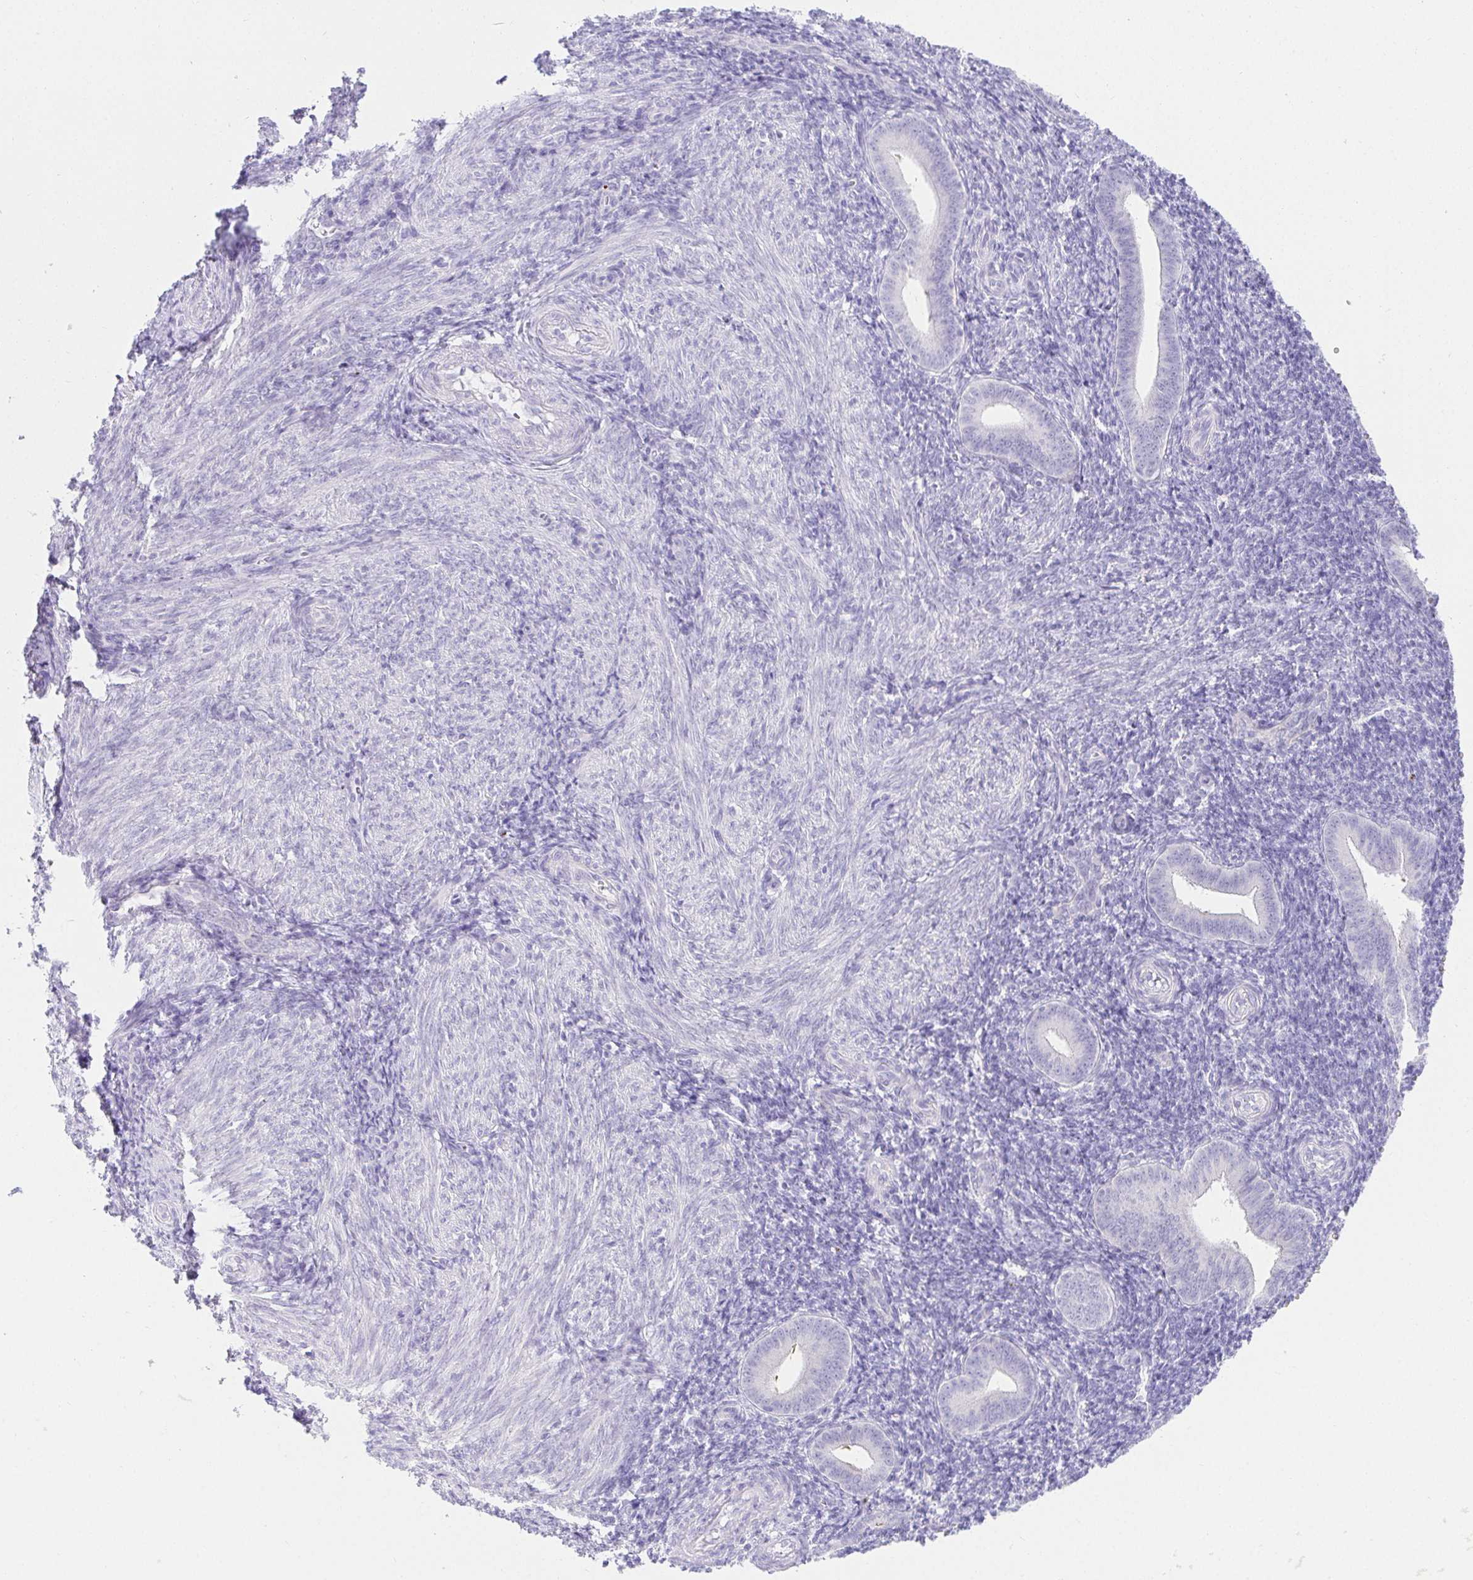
{"staining": {"intensity": "negative", "quantity": "none", "location": "none"}, "tissue": "endometrium", "cell_type": "Cells in endometrial stroma", "image_type": "normal", "snomed": [{"axis": "morphology", "description": "Normal tissue, NOS"}, {"axis": "topography", "description": "Endometrium"}], "caption": "Endometrium stained for a protein using IHC demonstrates no expression cells in endometrial stroma.", "gene": "VGLL1", "patient": {"sex": "female", "age": 25}}